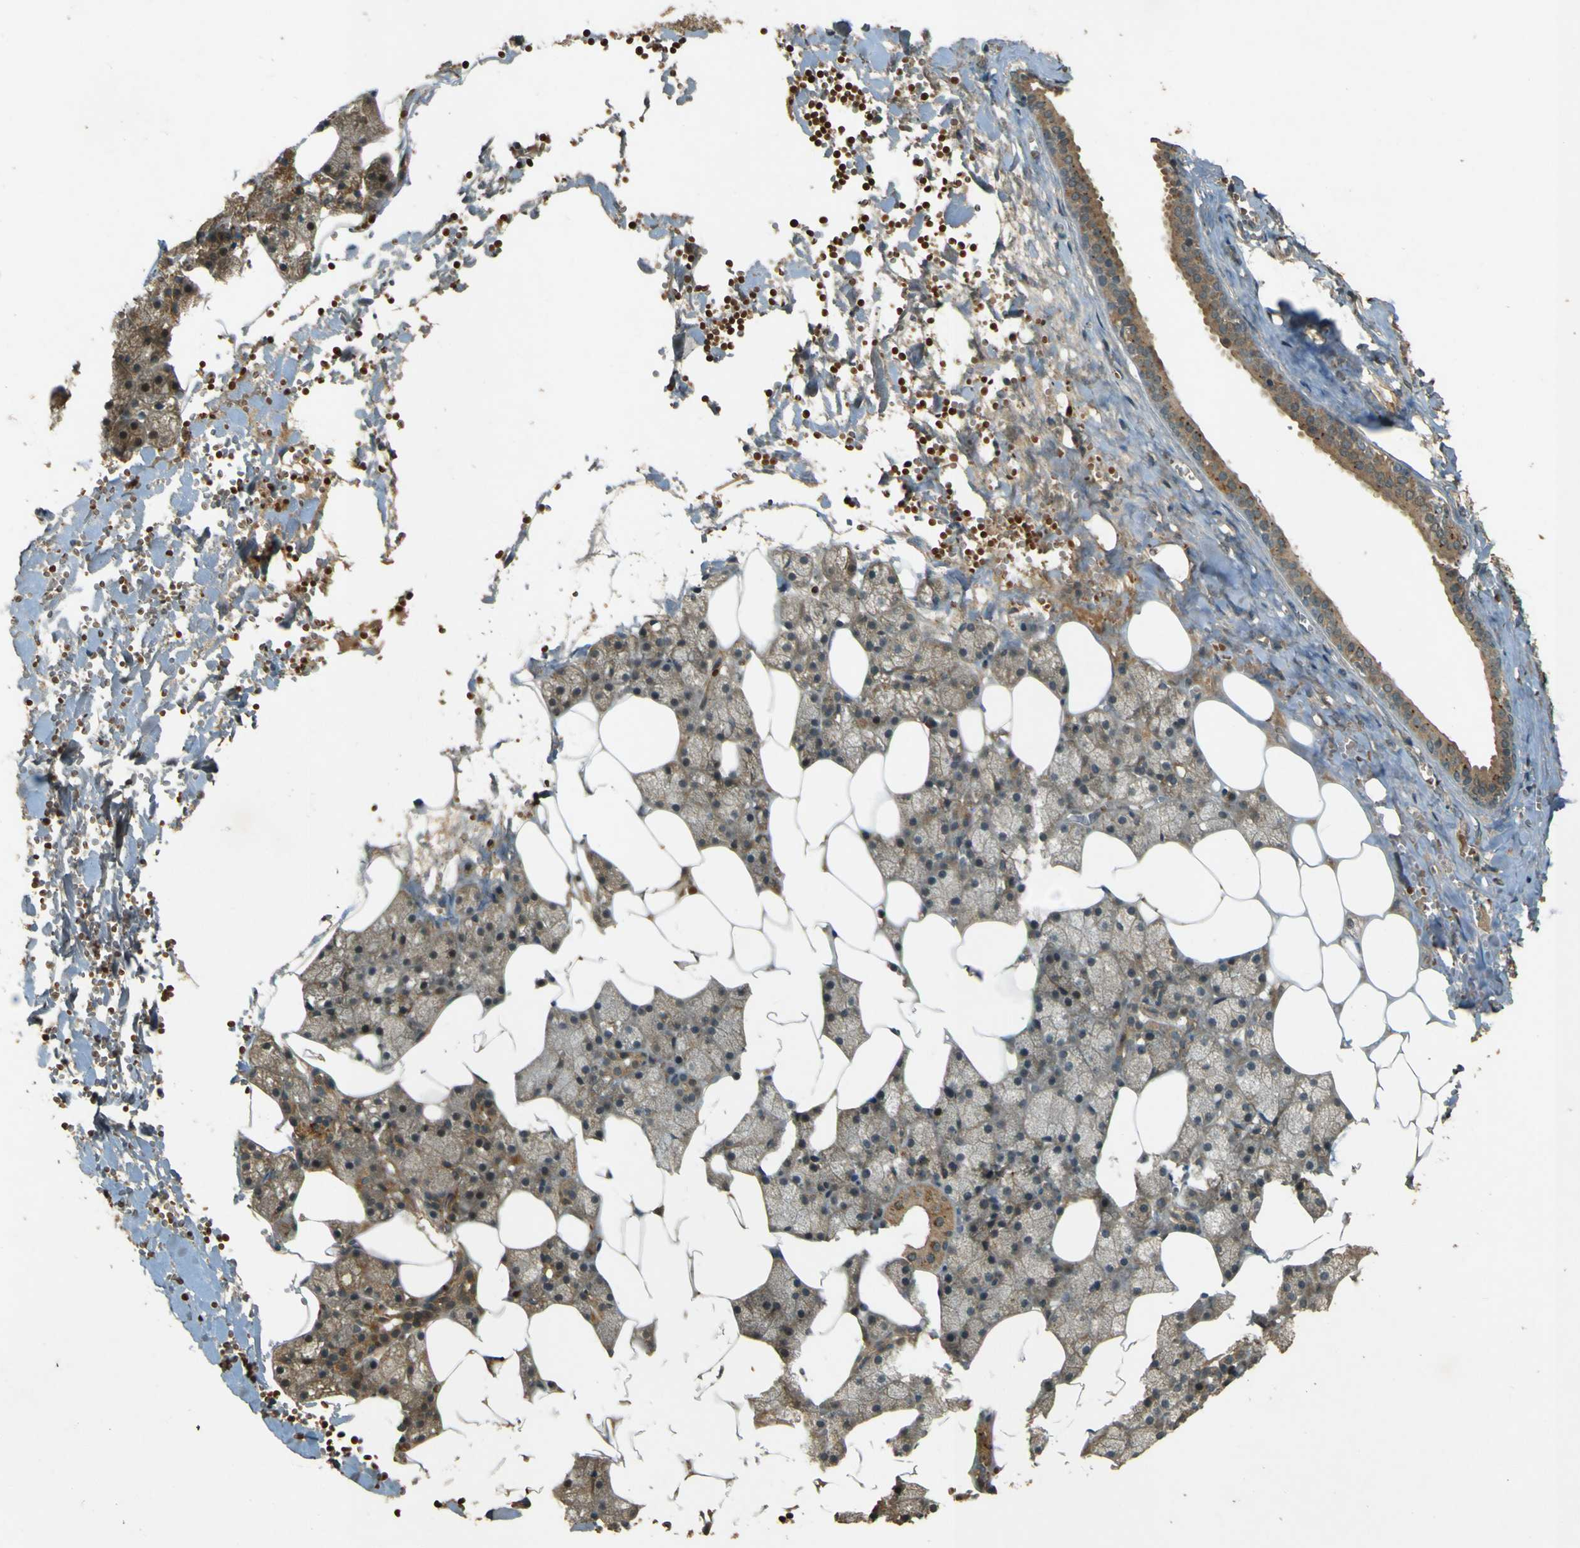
{"staining": {"intensity": "strong", "quantity": "<25%", "location": "cytoplasmic/membranous"}, "tissue": "salivary gland", "cell_type": "Glandular cells", "image_type": "normal", "snomed": [{"axis": "morphology", "description": "Normal tissue, NOS"}, {"axis": "topography", "description": "Salivary gland"}], "caption": "DAB immunohistochemical staining of benign human salivary gland displays strong cytoplasmic/membranous protein staining in approximately <25% of glandular cells.", "gene": "MPDZ", "patient": {"sex": "male", "age": 62}}